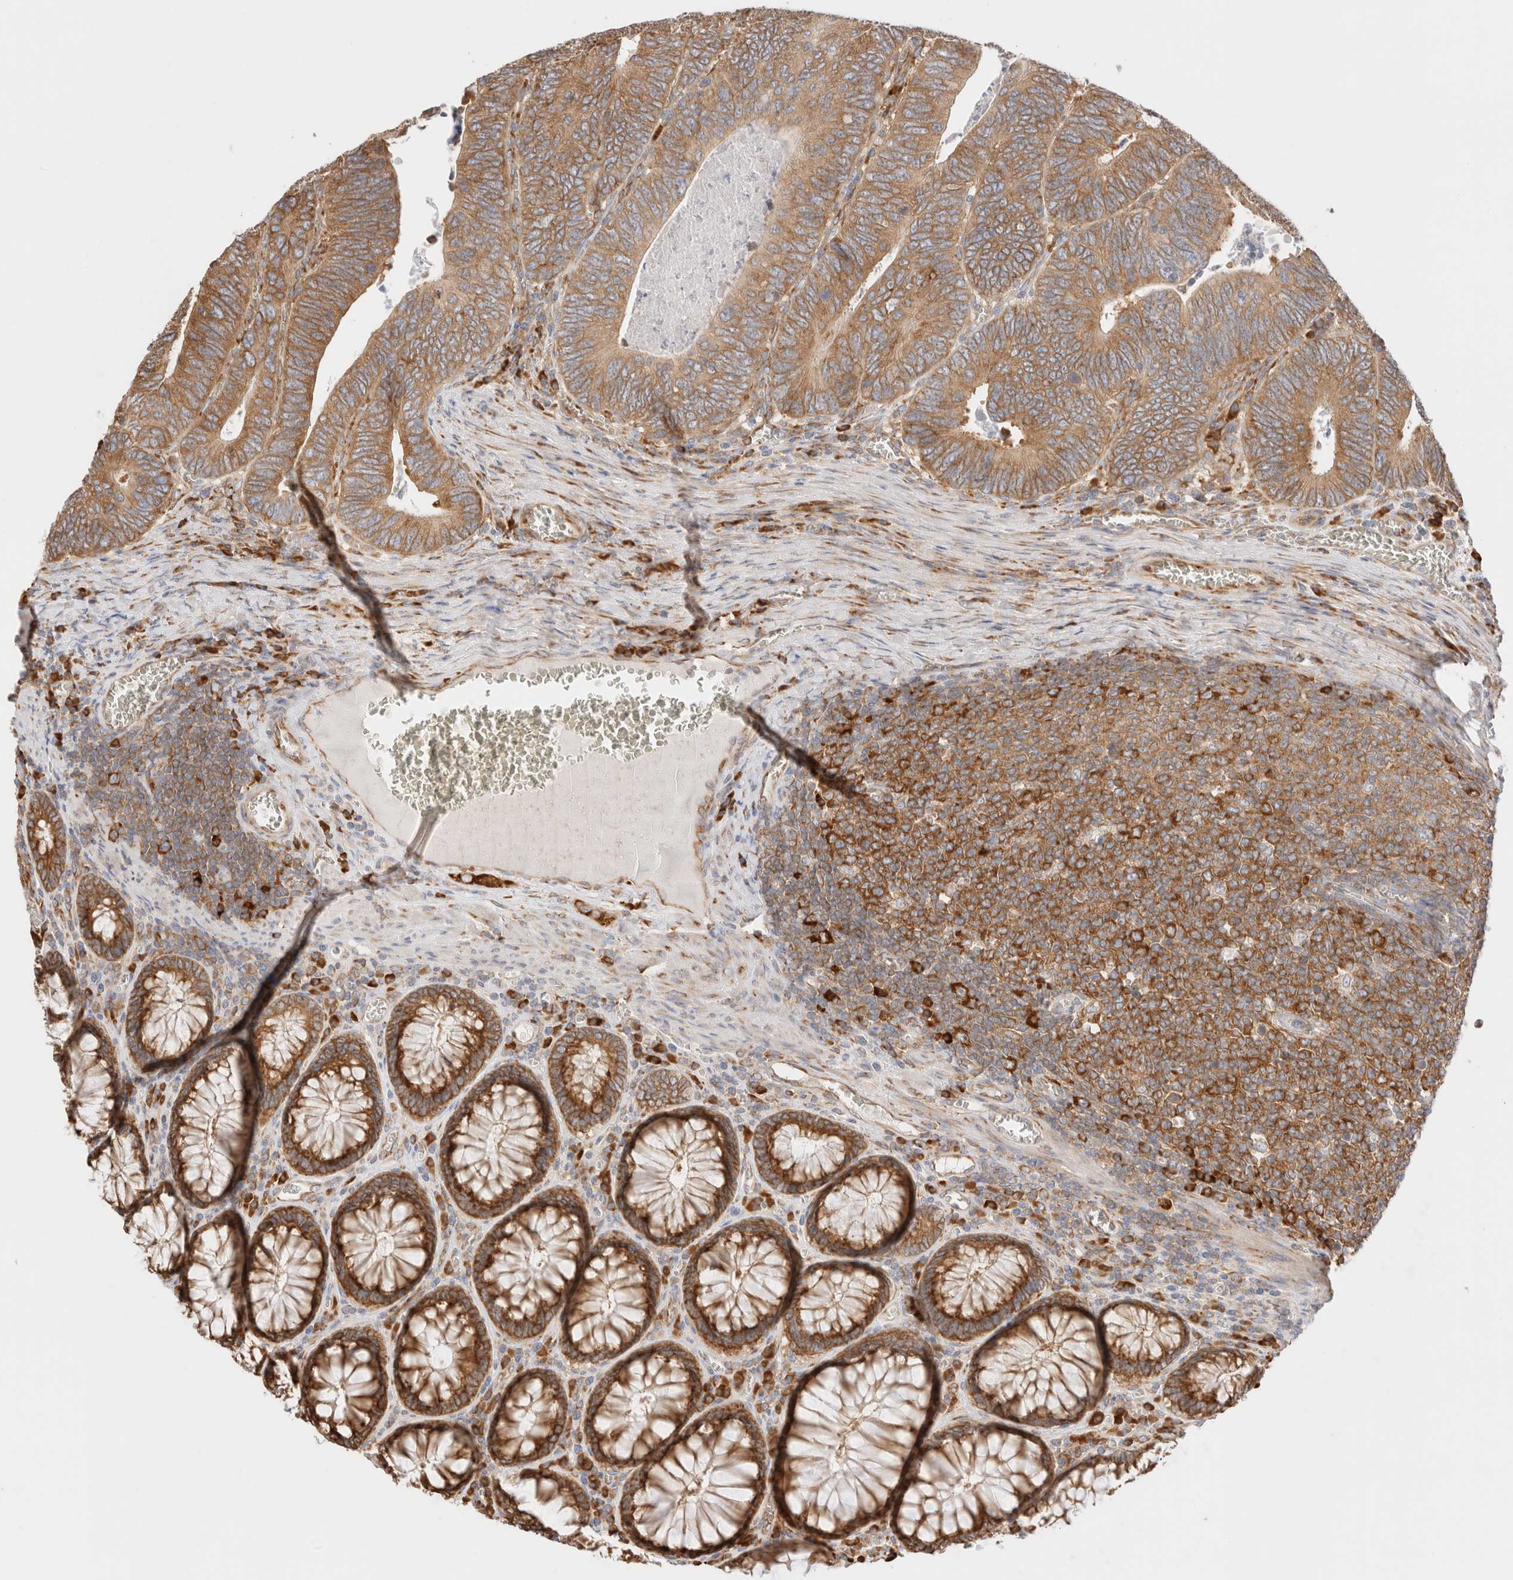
{"staining": {"intensity": "moderate", "quantity": ">75%", "location": "cytoplasmic/membranous"}, "tissue": "colorectal cancer", "cell_type": "Tumor cells", "image_type": "cancer", "snomed": [{"axis": "morphology", "description": "Inflammation, NOS"}, {"axis": "morphology", "description": "Adenocarcinoma, NOS"}, {"axis": "topography", "description": "Colon"}], "caption": "Moderate cytoplasmic/membranous expression is present in approximately >75% of tumor cells in colorectal adenocarcinoma.", "gene": "ZC2HC1A", "patient": {"sex": "male", "age": 72}}